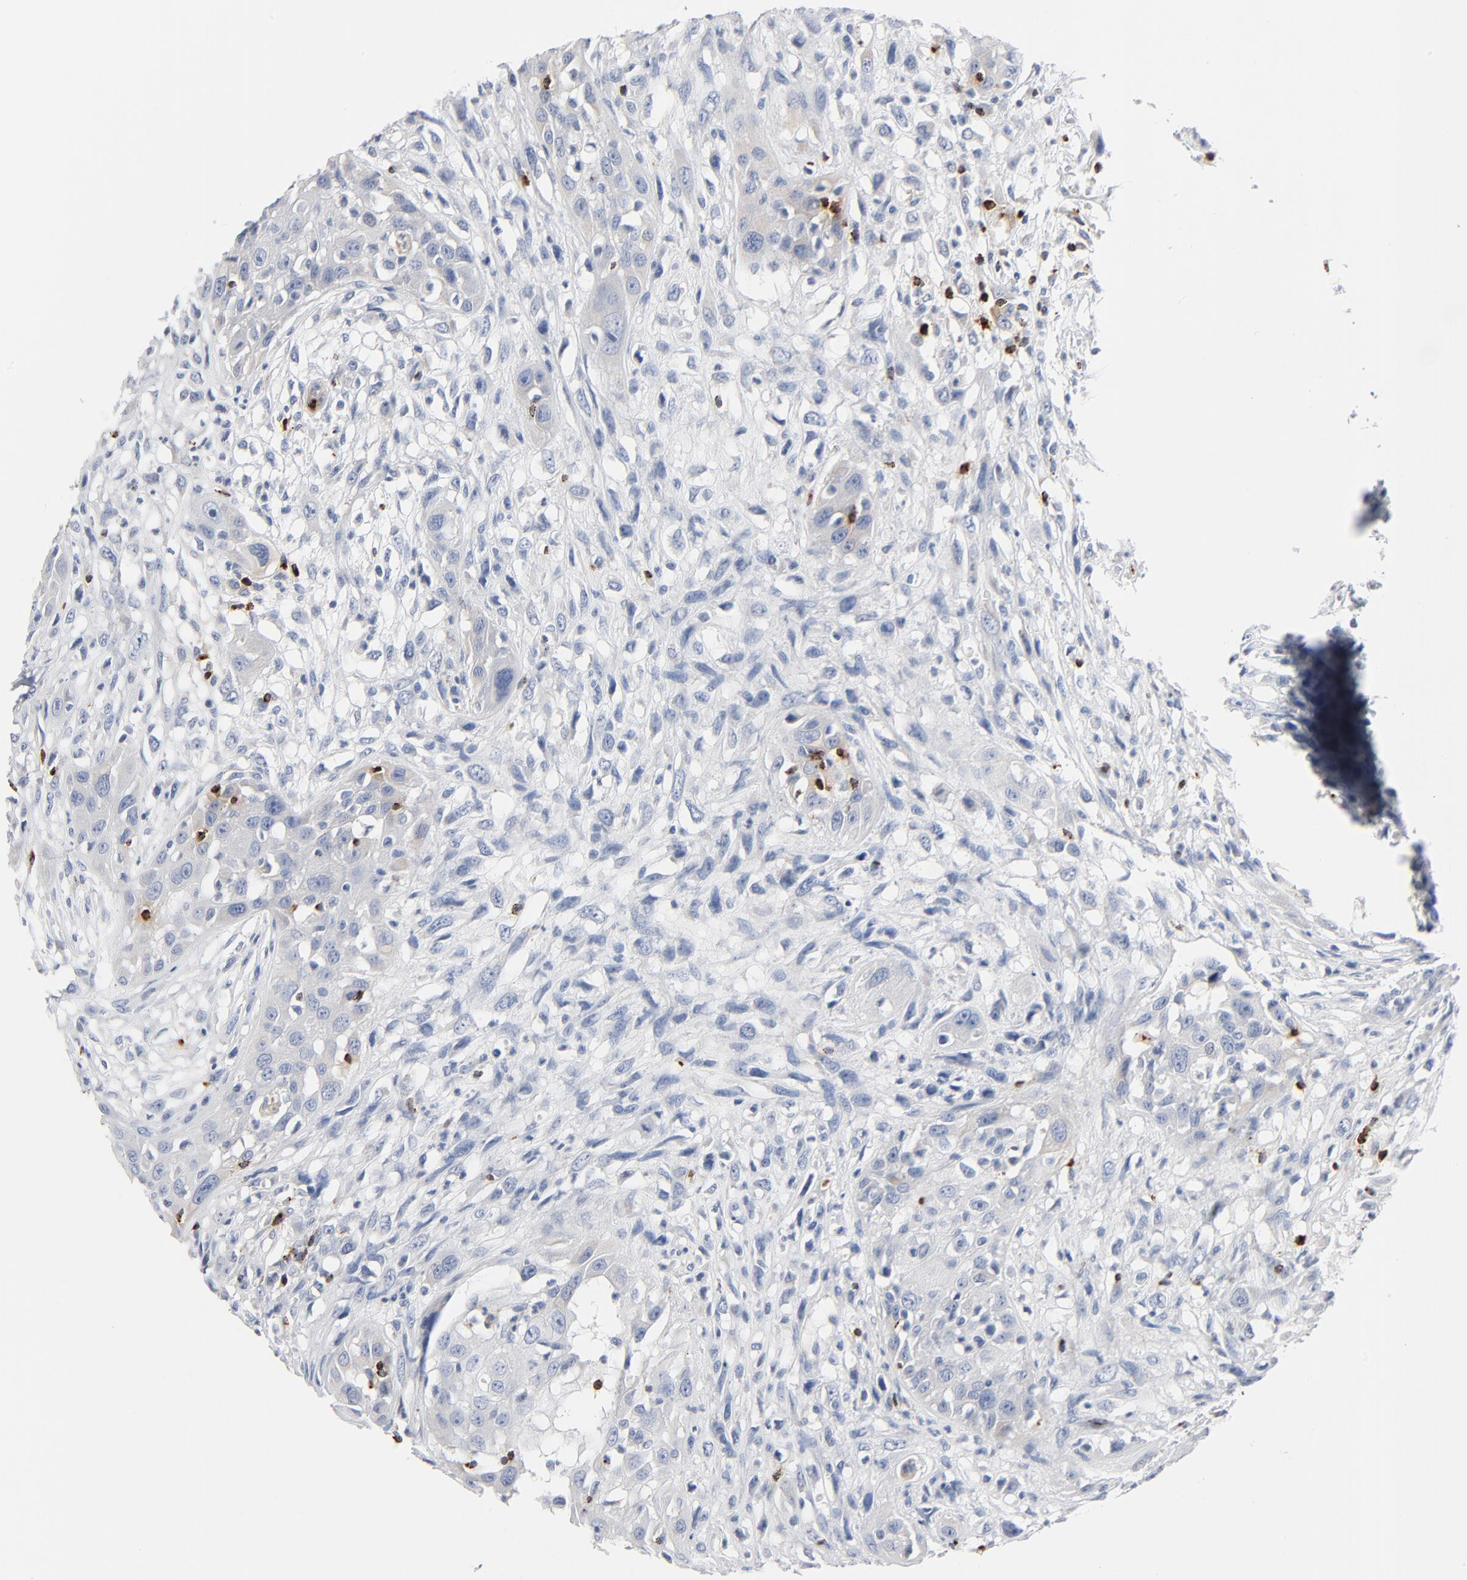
{"staining": {"intensity": "negative", "quantity": "none", "location": "none"}, "tissue": "head and neck cancer", "cell_type": "Tumor cells", "image_type": "cancer", "snomed": [{"axis": "morphology", "description": "Squamous cell carcinoma, NOS"}, {"axis": "topography", "description": "Oral tissue"}, {"axis": "topography", "description": "Head-Neck"}], "caption": "DAB (3,3'-diaminobenzidine) immunohistochemical staining of human head and neck cancer displays no significant positivity in tumor cells.", "gene": "GZMB", "patient": {"sex": "female", "age": 50}}